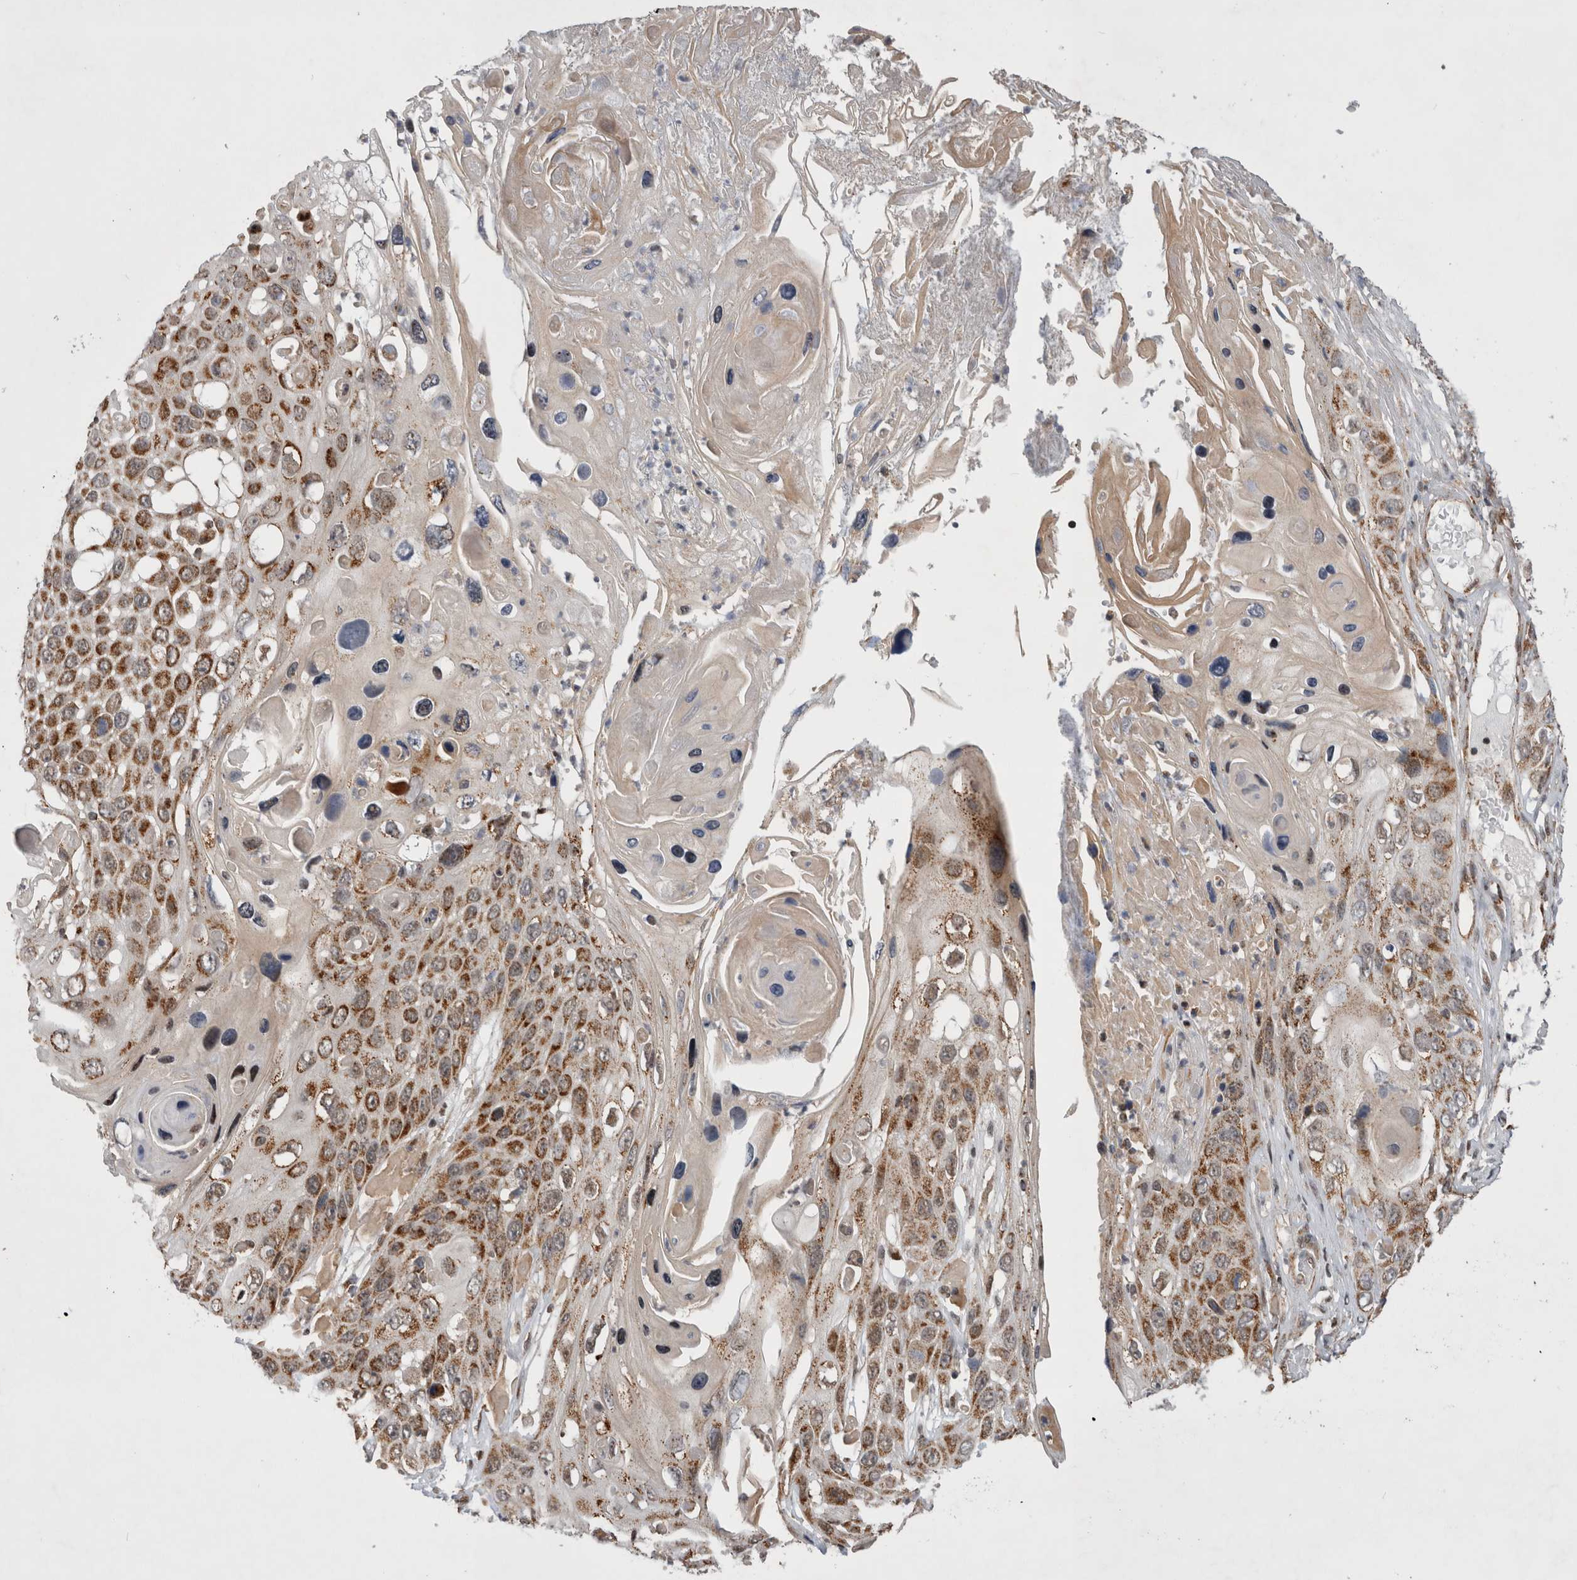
{"staining": {"intensity": "moderate", "quantity": ">75%", "location": "cytoplasmic/membranous"}, "tissue": "skin cancer", "cell_type": "Tumor cells", "image_type": "cancer", "snomed": [{"axis": "morphology", "description": "Squamous cell carcinoma, NOS"}, {"axis": "topography", "description": "Skin"}], "caption": "Skin cancer (squamous cell carcinoma) stained for a protein (brown) reveals moderate cytoplasmic/membranous positive staining in about >75% of tumor cells.", "gene": "MRPL37", "patient": {"sex": "male", "age": 55}}